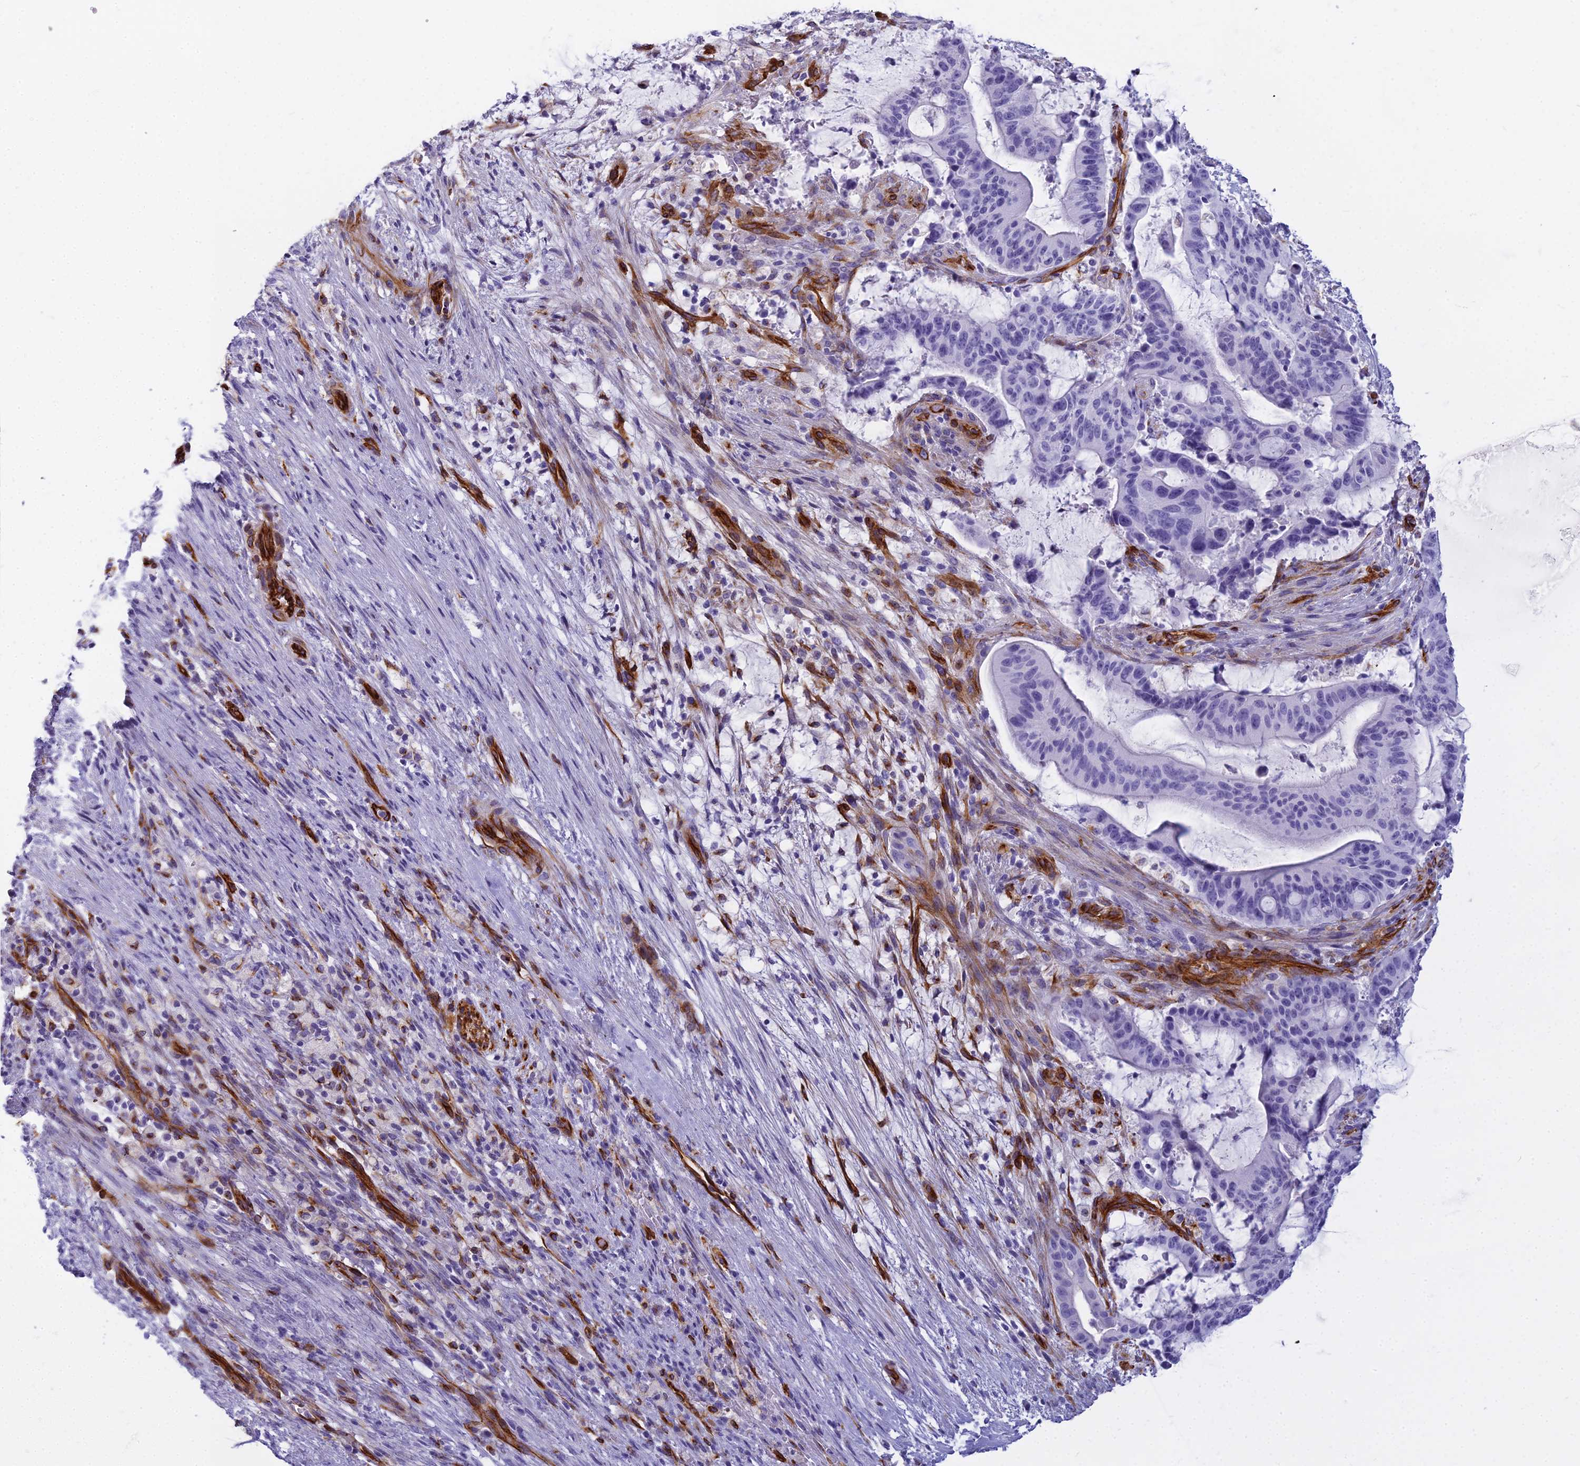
{"staining": {"intensity": "negative", "quantity": "none", "location": "none"}, "tissue": "liver cancer", "cell_type": "Tumor cells", "image_type": "cancer", "snomed": [{"axis": "morphology", "description": "Normal tissue, NOS"}, {"axis": "morphology", "description": "Cholangiocarcinoma"}, {"axis": "topography", "description": "Liver"}, {"axis": "topography", "description": "Peripheral nerve tissue"}], "caption": "A high-resolution photomicrograph shows immunohistochemistry staining of liver cancer, which displays no significant expression in tumor cells.", "gene": "EVI2A", "patient": {"sex": "female", "age": 73}}